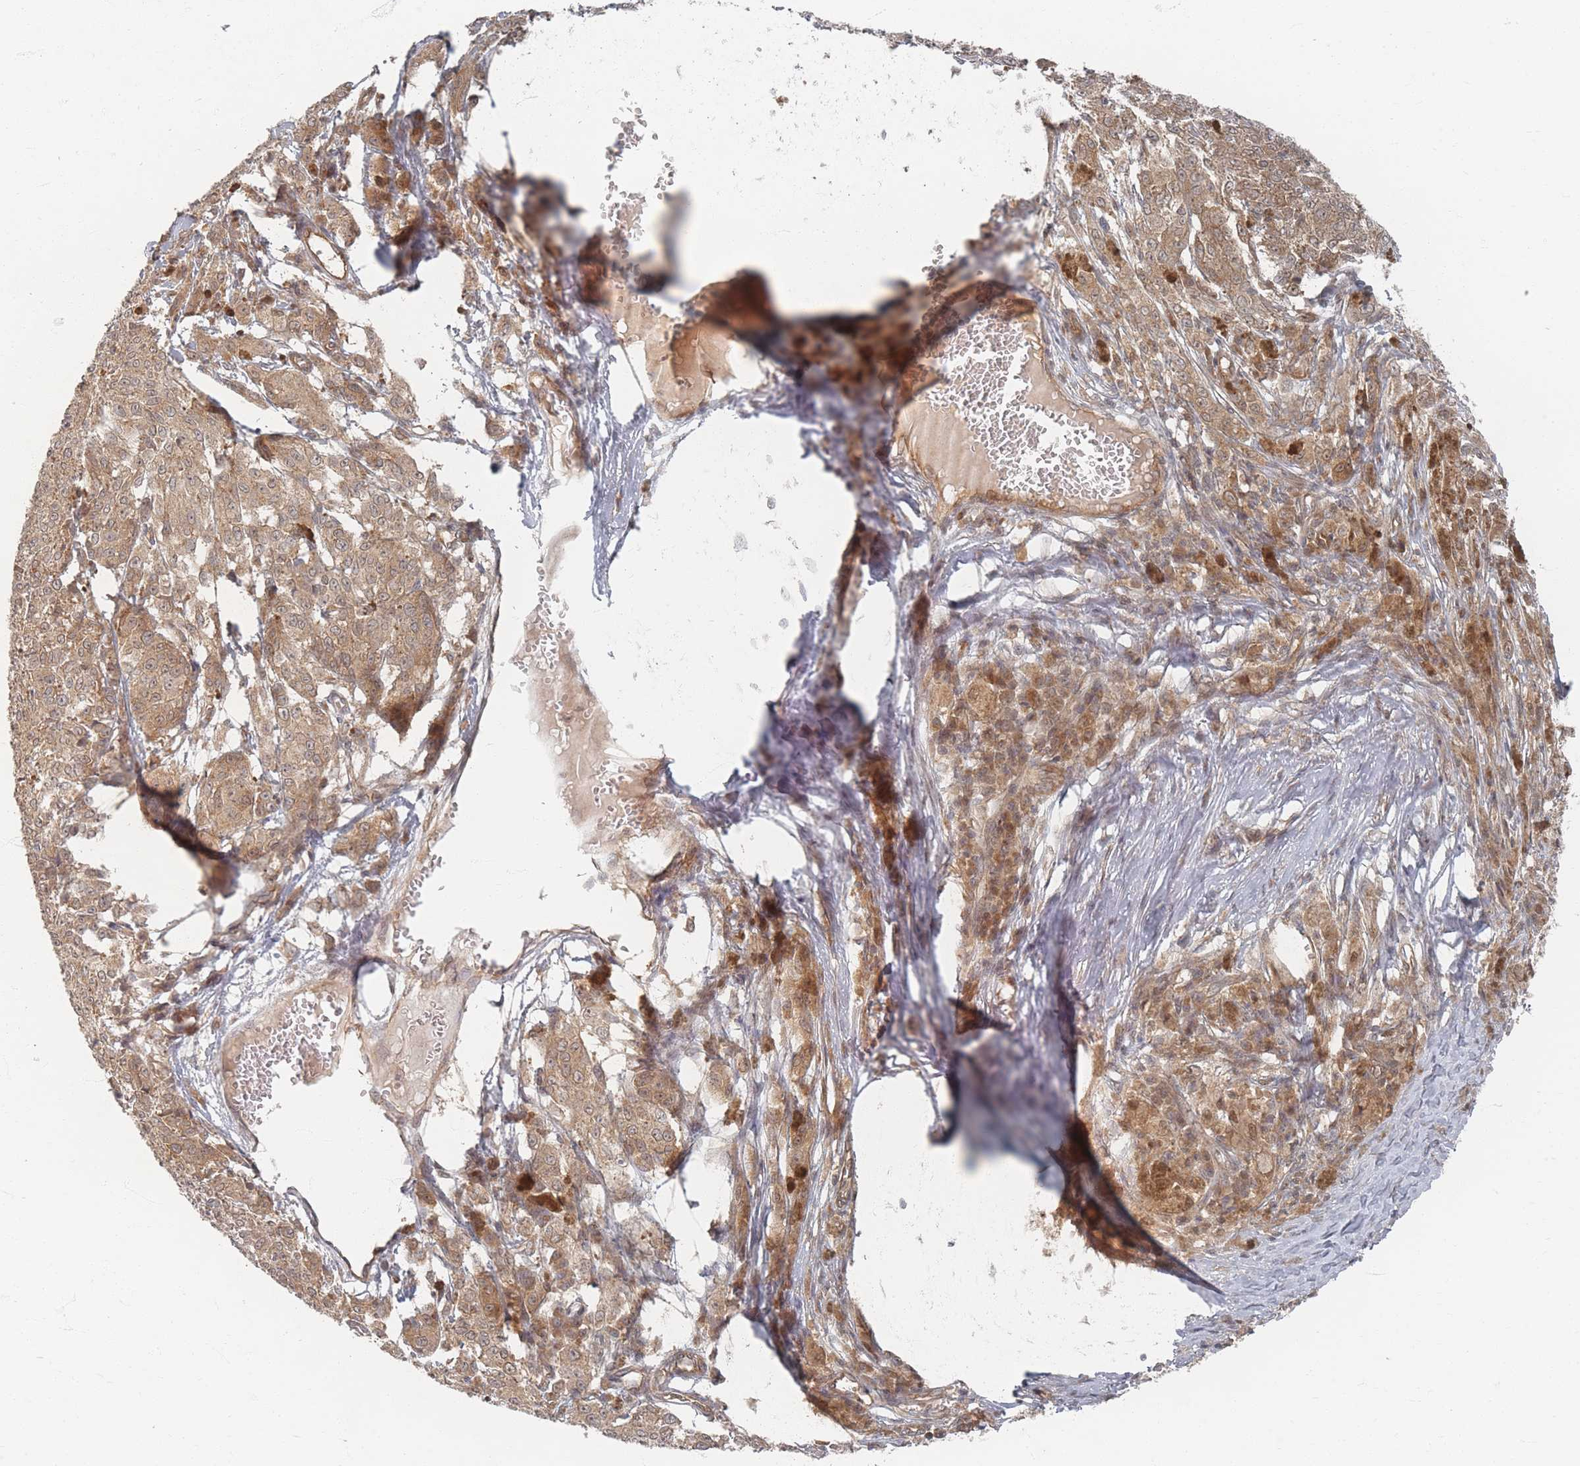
{"staining": {"intensity": "moderate", "quantity": ">75%", "location": "cytoplasmic/membranous"}, "tissue": "melanoma", "cell_type": "Tumor cells", "image_type": "cancer", "snomed": [{"axis": "morphology", "description": "Malignant melanoma, NOS"}, {"axis": "topography", "description": "Skin"}], "caption": "About >75% of tumor cells in malignant melanoma exhibit moderate cytoplasmic/membranous protein expression as visualized by brown immunohistochemical staining.", "gene": "PSMD9", "patient": {"sex": "female", "age": 52}}